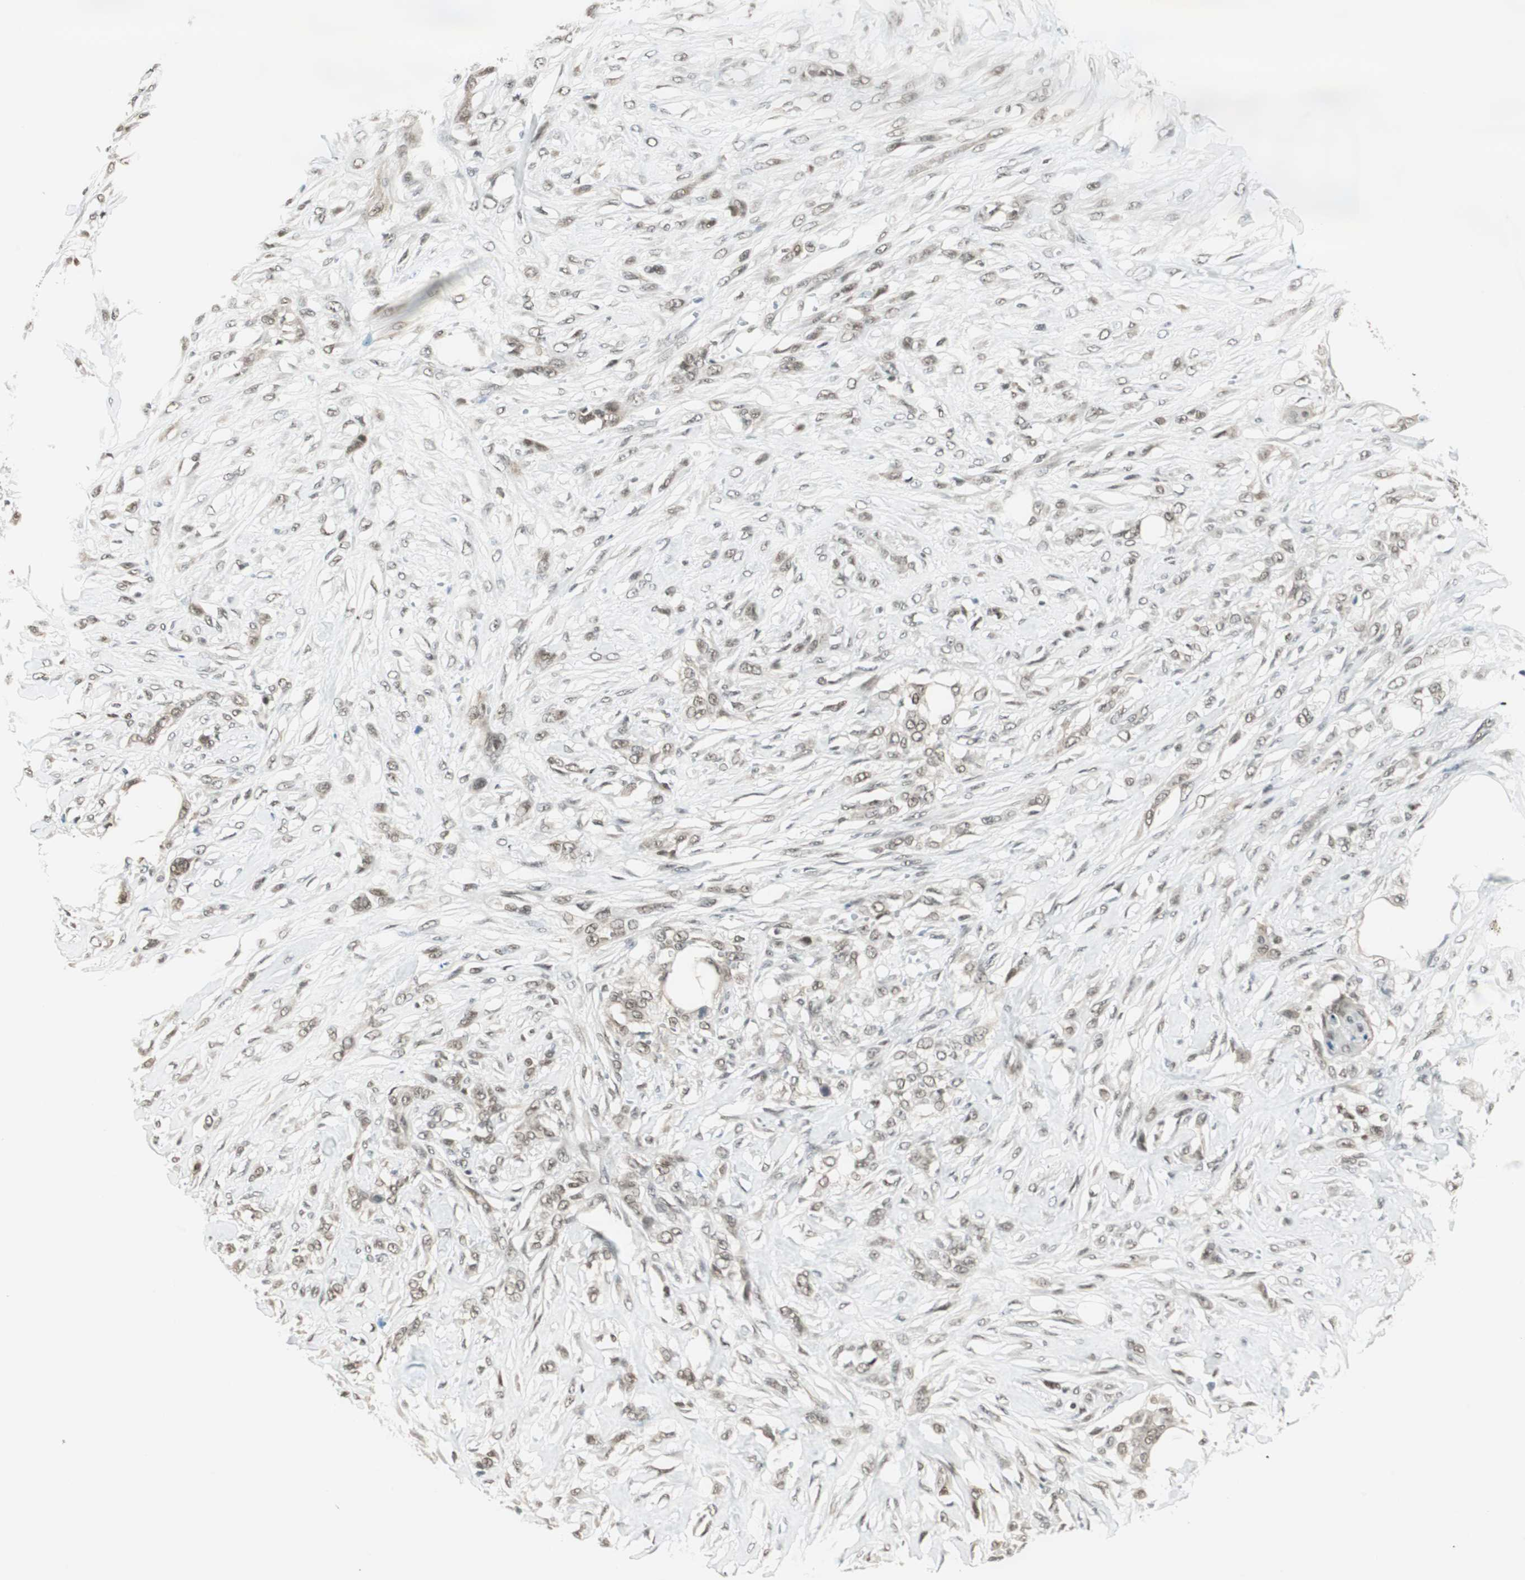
{"staining": {"intensity": "weak", "quantity": ">75%", "location": "cytoplasmic/membranous,nuclear"}, "tissue": "skin cancer", "cell_type": "Tumor cells", "image_type": "cancer", "snomed": [{"axis": "morphology", "description": "Squamous cell carcinoma, NOS"}, {"axis": "topography", "description": "Skin"}], "caption": "Squamous cell carcinoma (skin) stained for a protein reveals weak cytoplasmic/membranous and nuclear positivity in tumor cells.", "gene": "ZBTB17", "patient": {"sex": "female", "age": 59}}